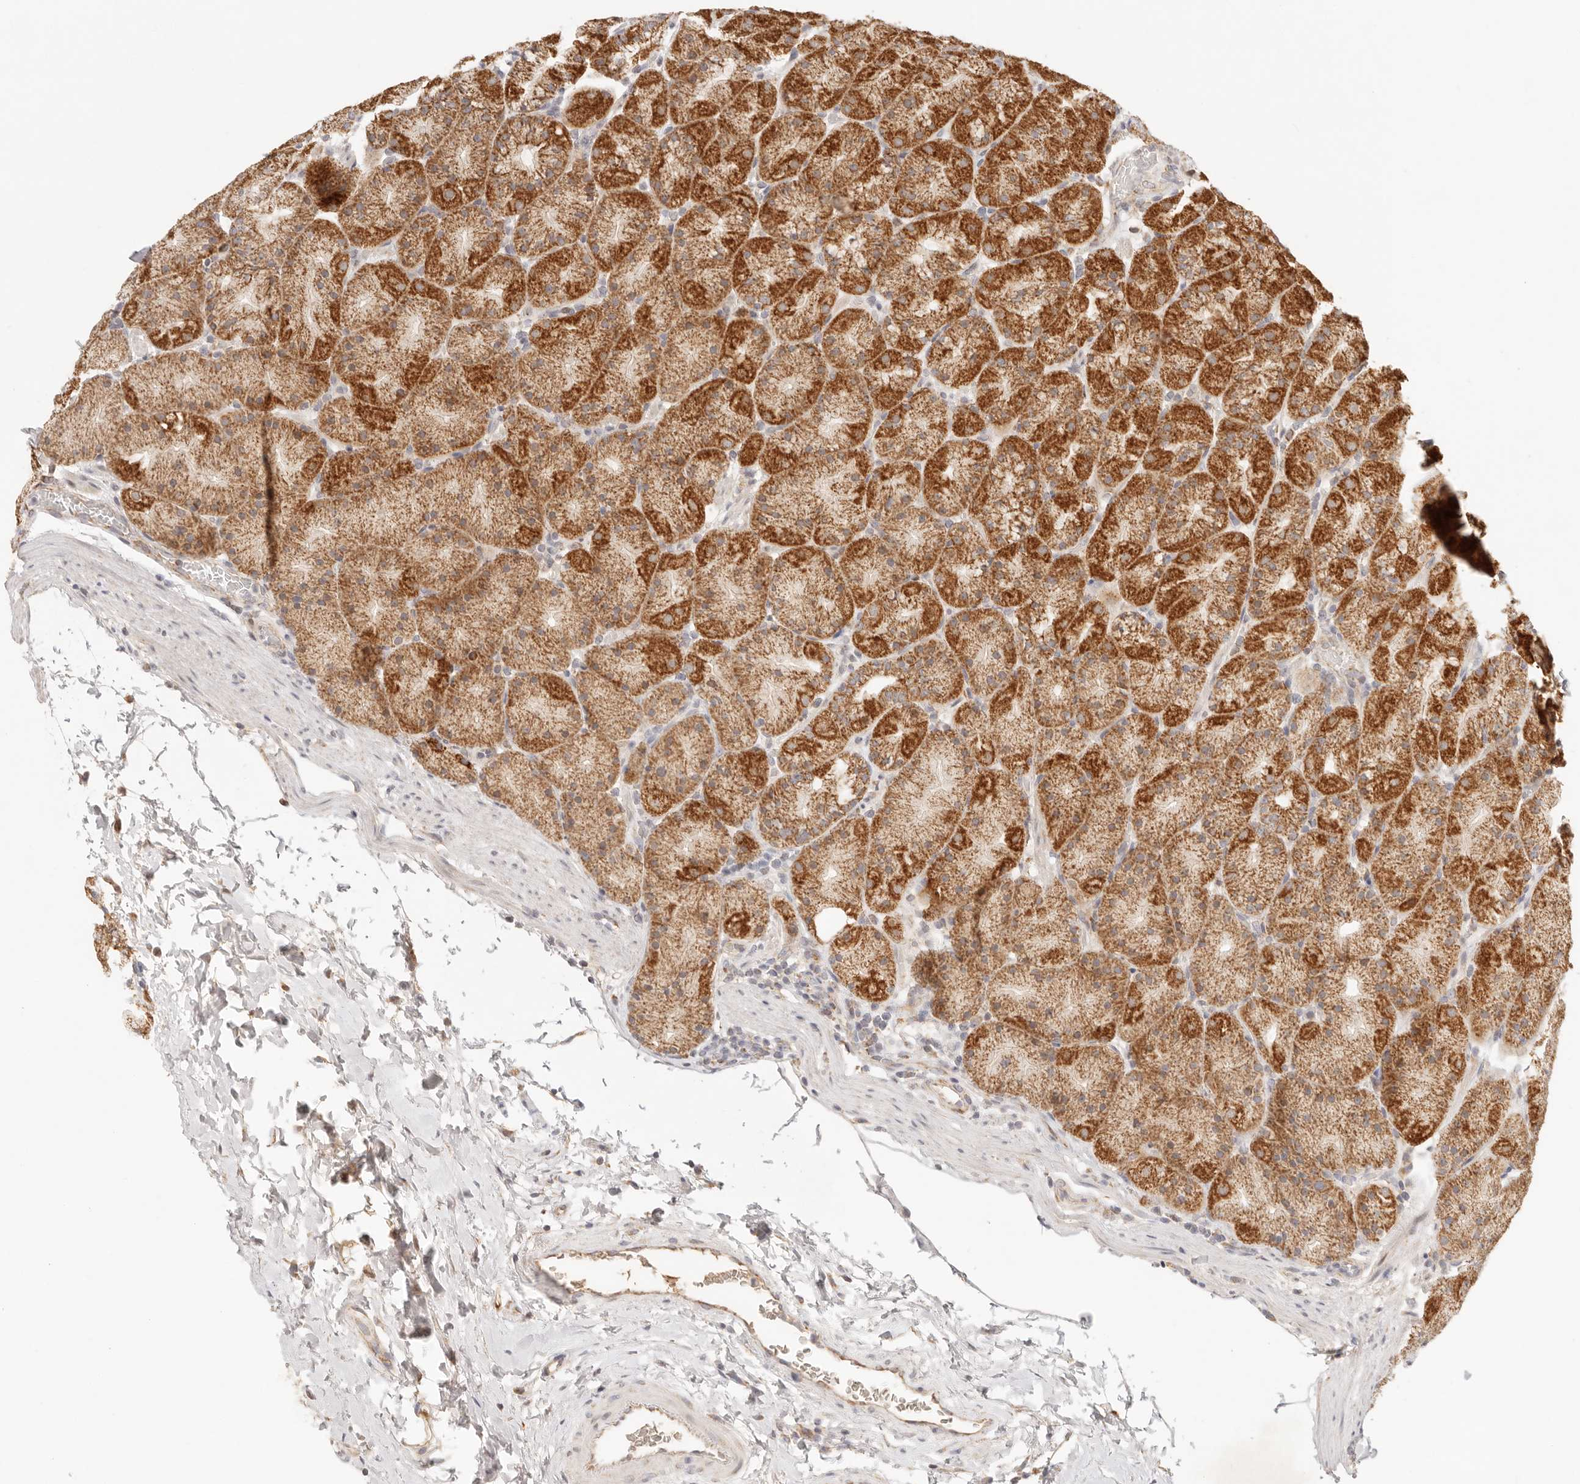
{"staining": {"intensity": "strong", "quantity": ">75%", "location": "cytoplasmic/membranous"}, "tissue": "stomach", "cell_type": "Glandular cells", "image_type": "normal", "snomed": [{"axis": "morphology", "description": "Normal tissue, NOS"}, {"axis": "topography", "description": "Stomach, upper"}, {"axis": "topography", "description": "Stomach"}], "caption": "The photomicrograph reveals staining of normal stomach, revealing strong cytoplasmic/membranous protein expression (brown color) within glandular cells.", "gene": "COA6", "patient": {"sex": "male", "age": 48}}